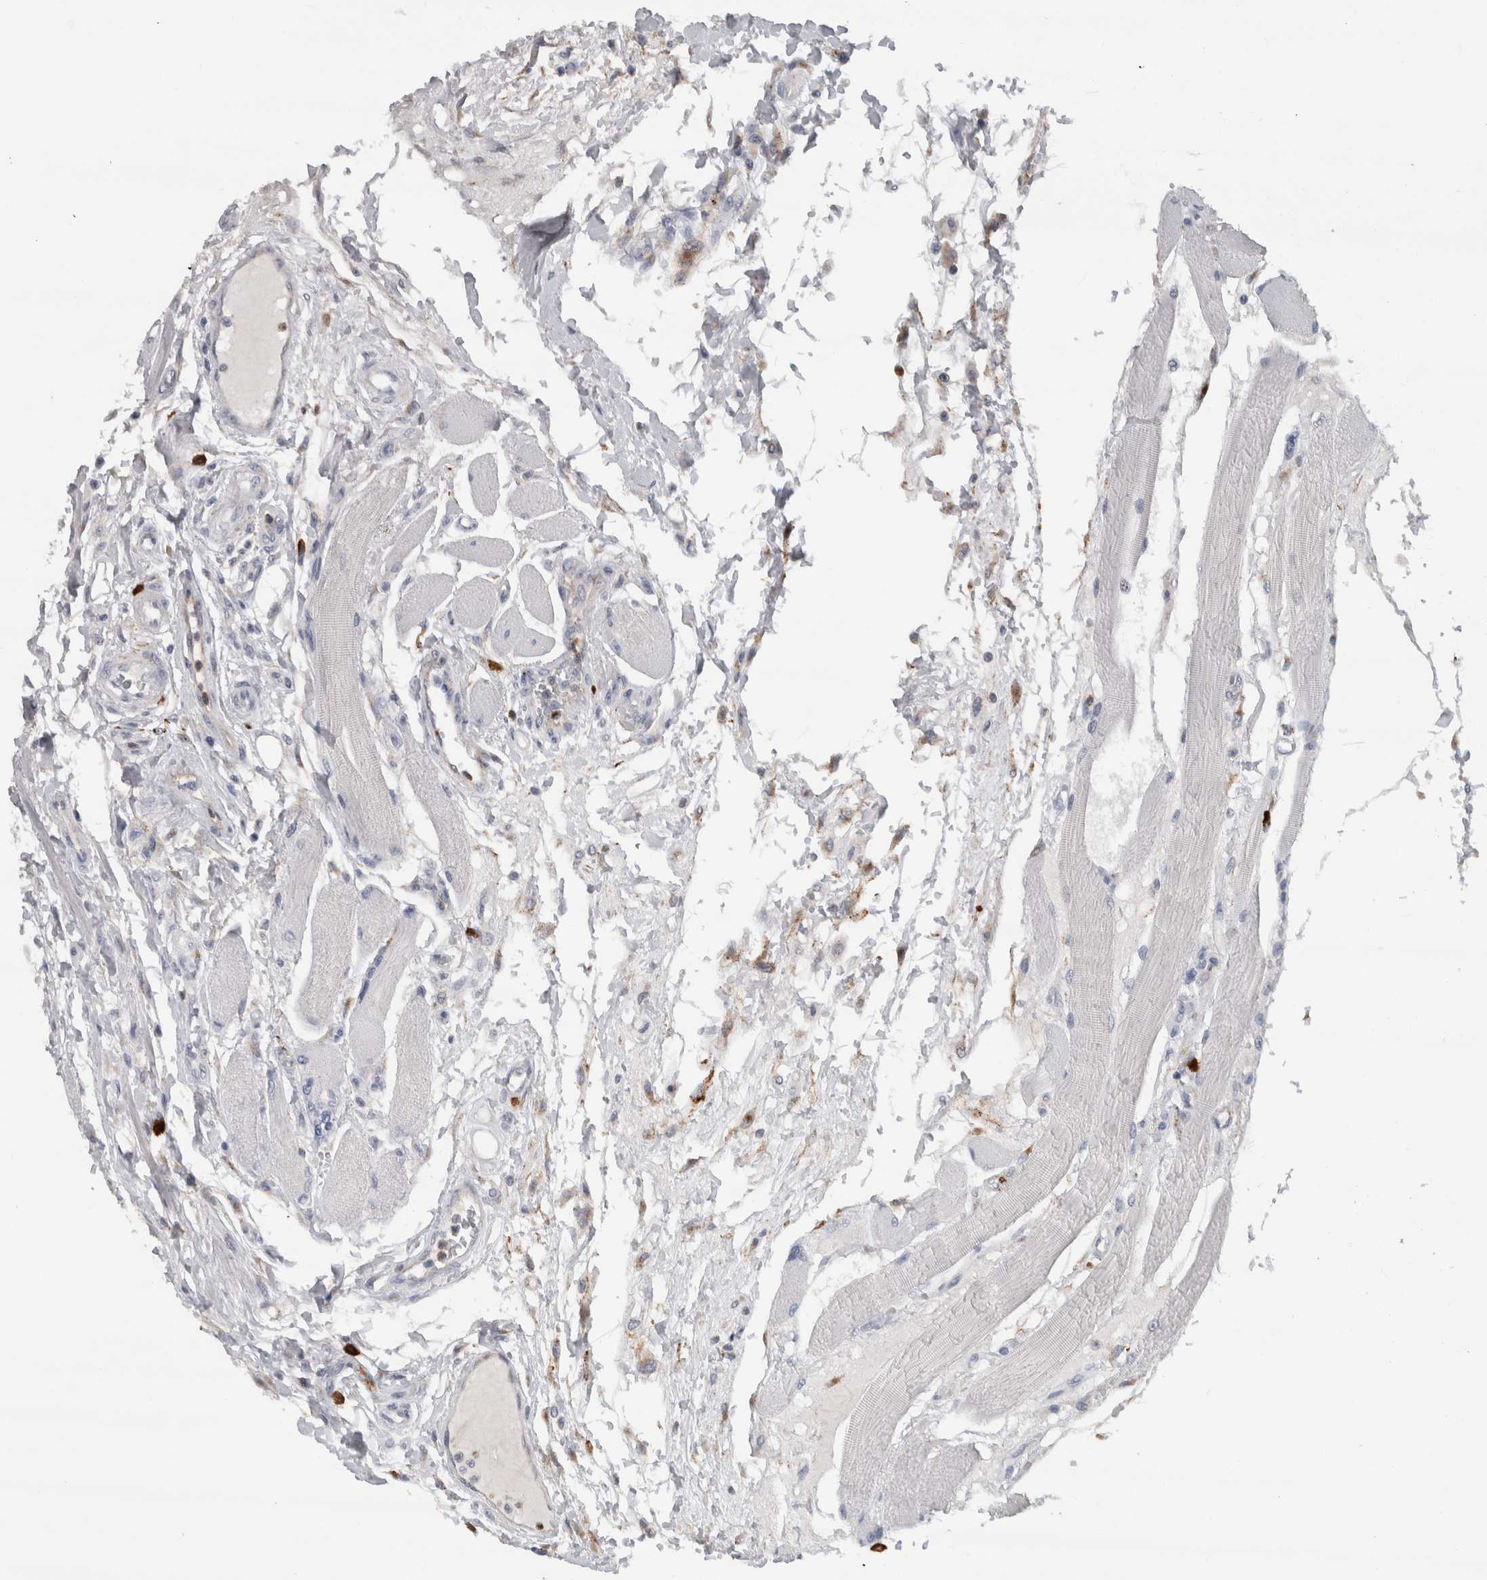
{"staining": {"intensity": "negative", "quantity": "none", "location": "none"}, "tissue": "head and neck cancer", "cell_type": "Tumor cells", "image_type": "cancer", "snomed": [{"axis": "morphology", "description": "Squamous cell carcinoma, NOS"}, {"axis": "topography", "description": "Head-Neck"}], "caption": "High magnification brightfield microscopy of squamous cell carcinoma (head and neck) stained with DAB (3,3'-diaminobenzidine) (brown) and counterstained with hematoxylin (blue): tumor cells show no significant staining.", "gene": "CD63", "patient": {"sex": "male", "age": 66}}